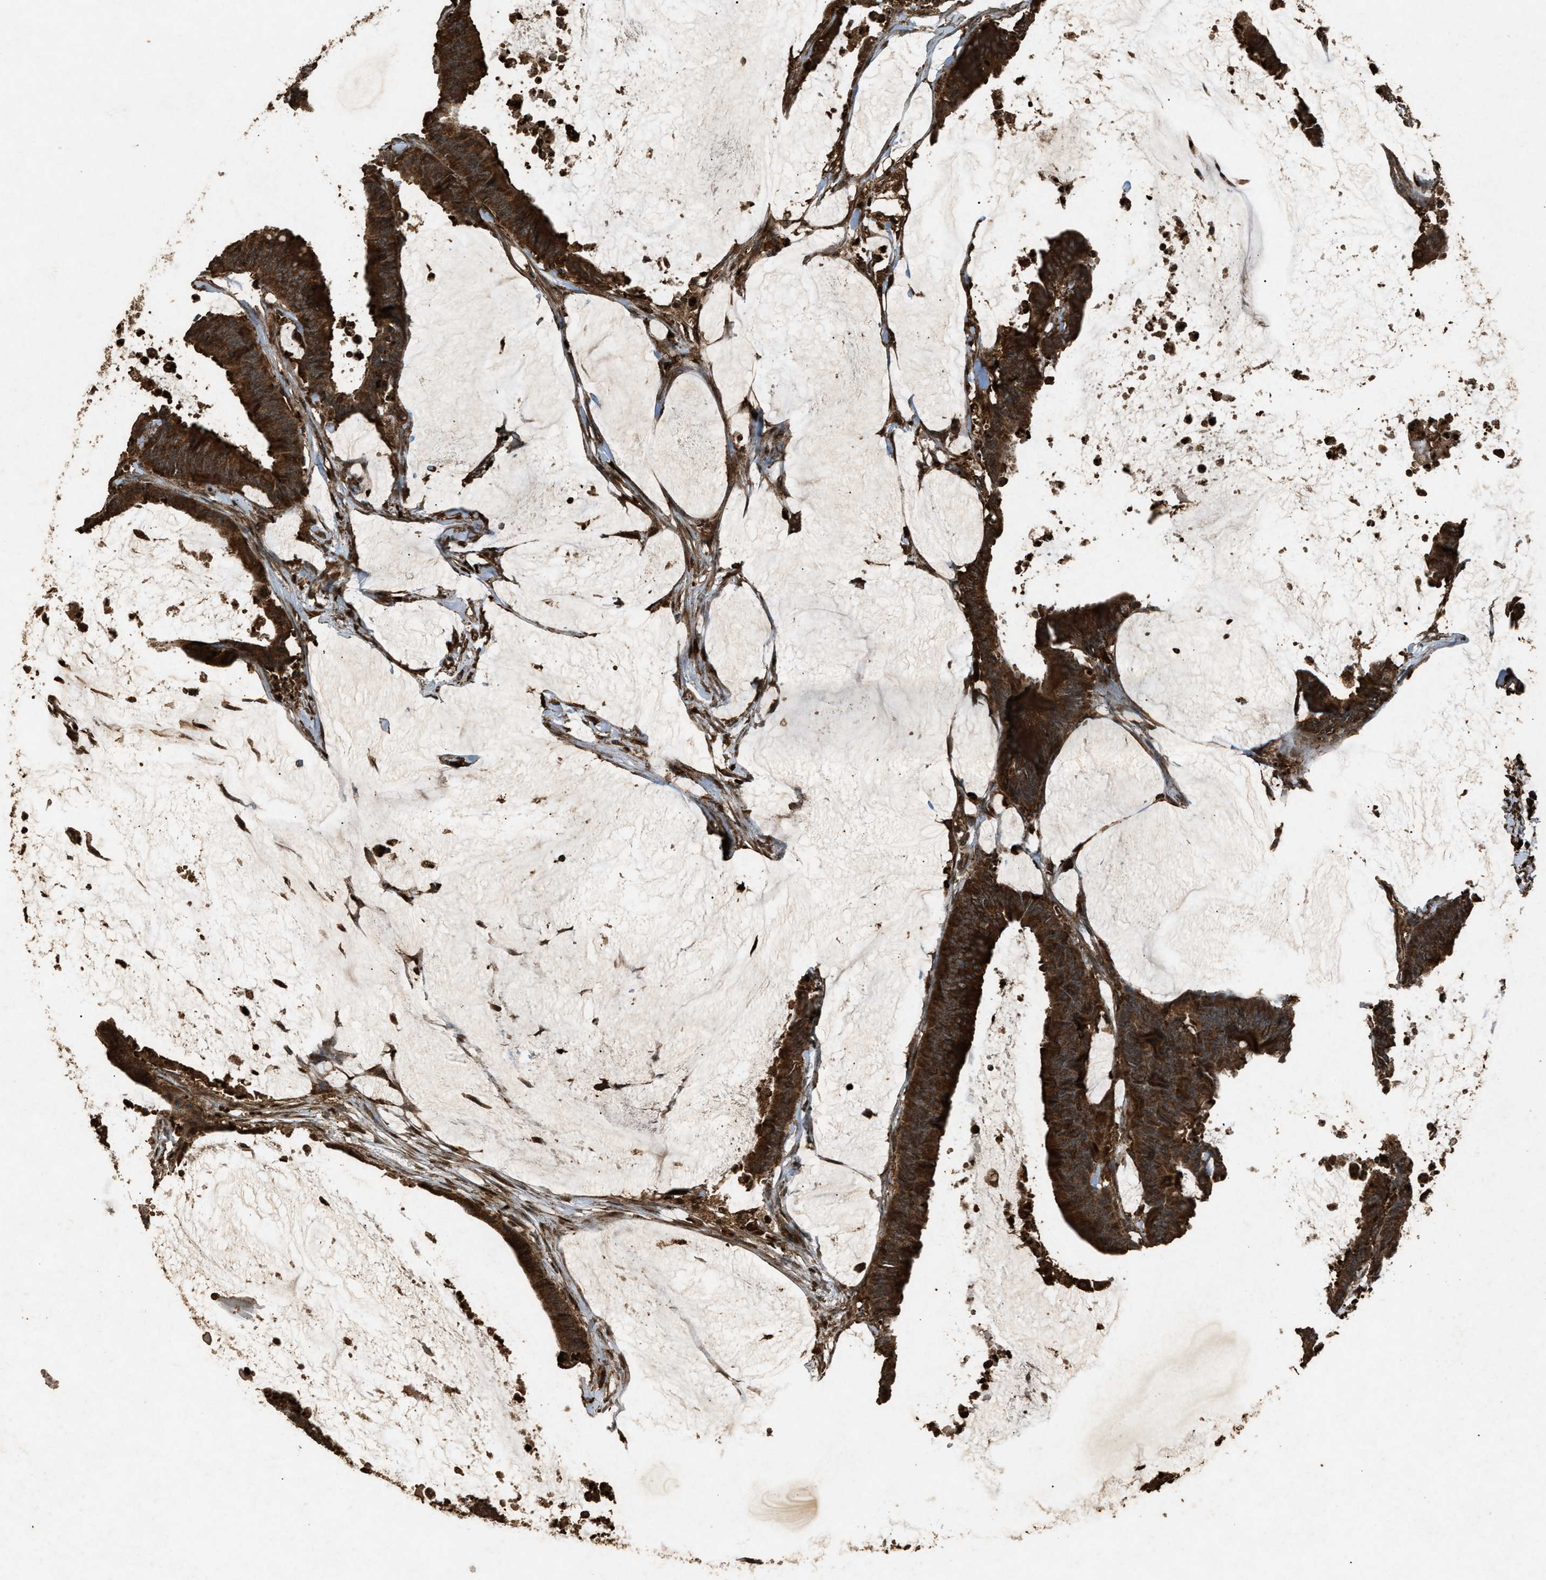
{"staining": {"intensity": "strong", "quantity": ">75%", "location": "cytoplasmic/membranous"}, "tissue": "colorectal cancer", "cell_type": "Tumor cells", "image_type": "cancer", "snomed": [{"axis": "morphology", "description": "Adenocarcinoma, NOS"}, {"axis": "topography", "description": "Rectum"}], "caption": "Immunohistochemistry staining of colorectal cancer, which exhibits high levels of strong cytoplasmic/membranous positivity in approximately >75% of tumor cells indicating strong cytoplasmic/membranous protein expression. The staining was performed using DAB (brown) for protein detection and nuclei were counterstained in hematoxylin (blue).", "gene": "PSMD1", "patient": {"sex": "female", "age": 66}}